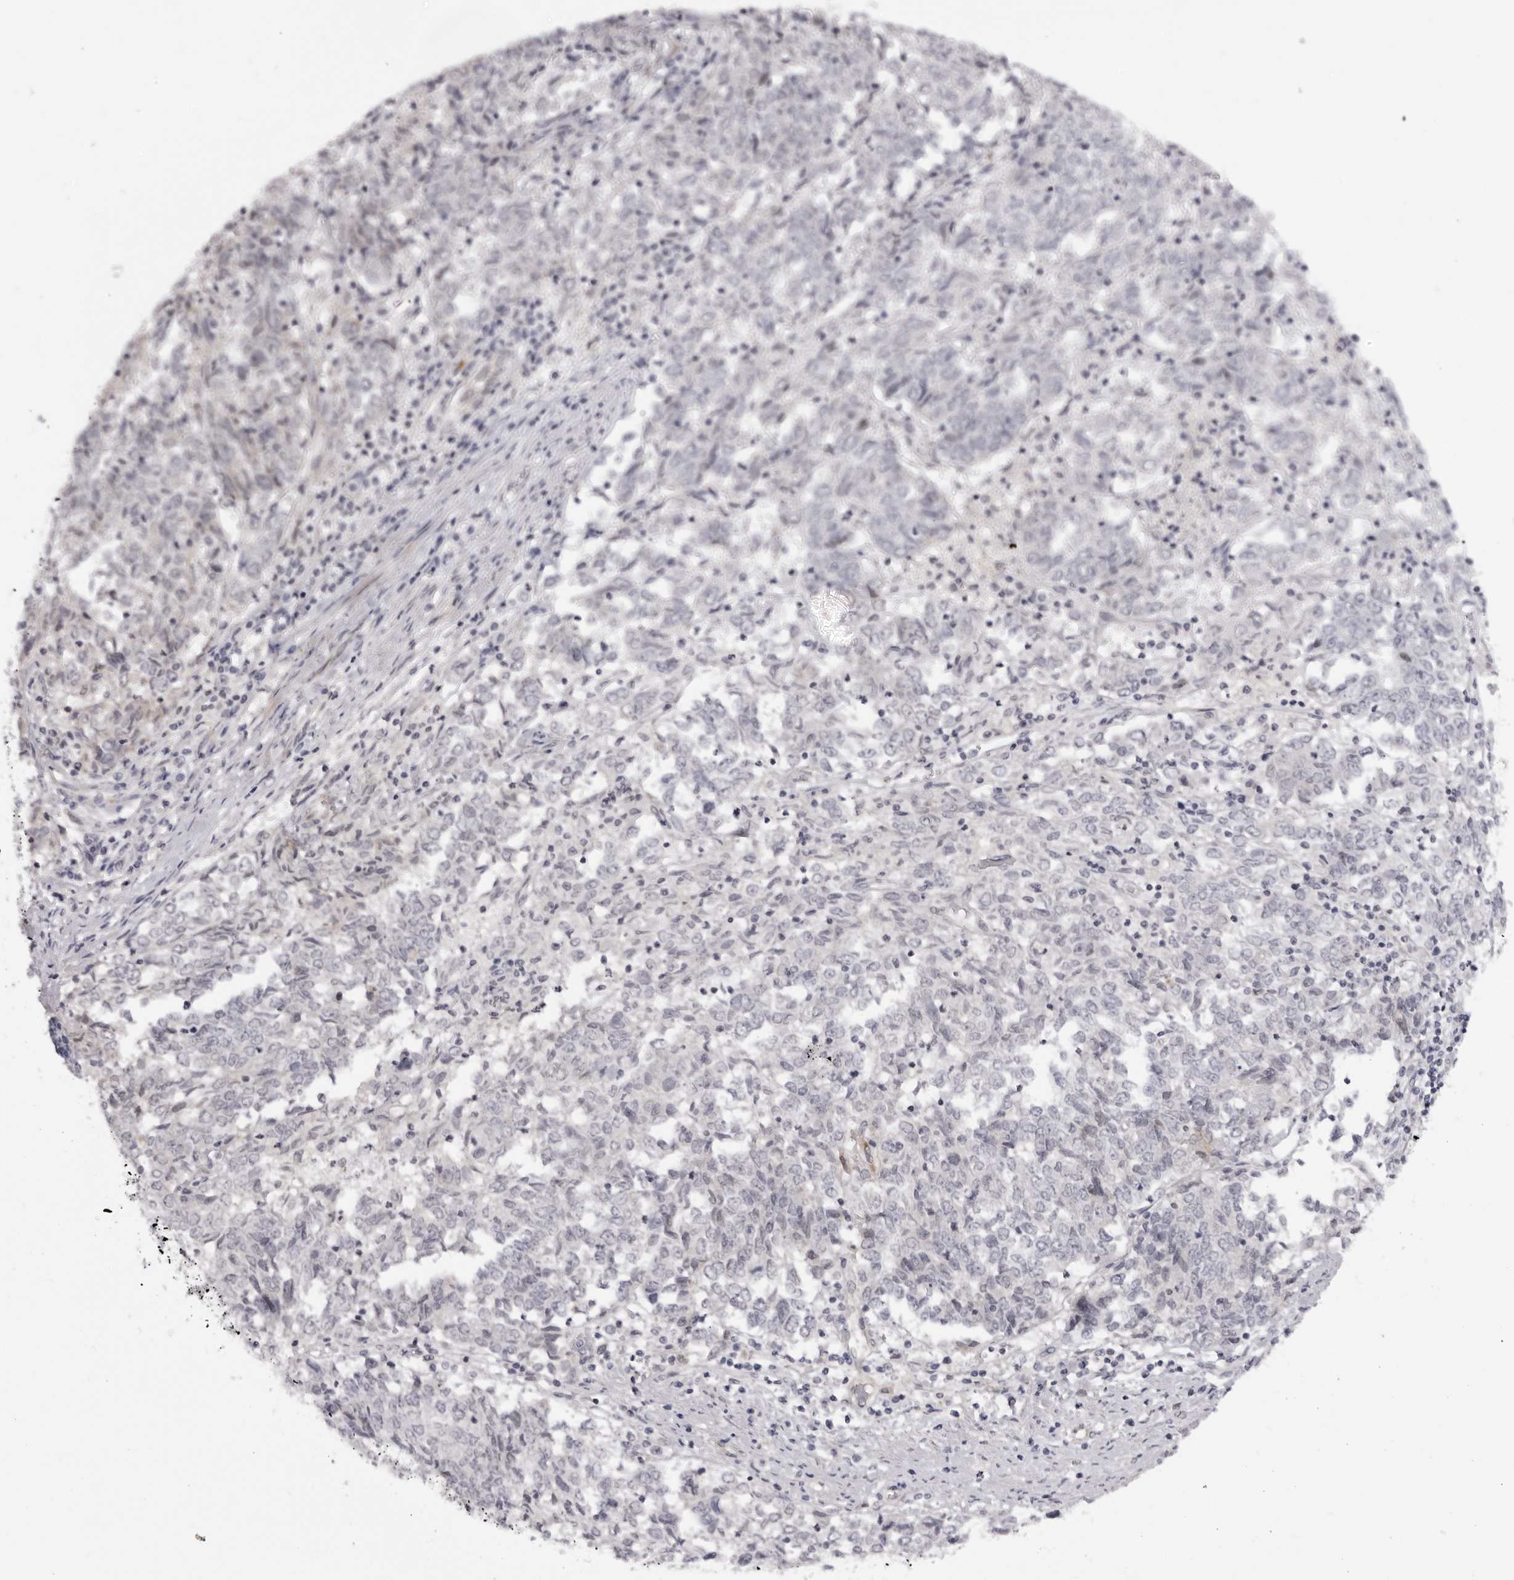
{"staining": {"intensity": "negative", "quantity": "none", "location": "none"}, "tissue": "endometrial cancer", "cell_type": "Tumor cells", "image_type": "cancer", "snomed": [{"axis": "morphology", "description": "Adenocarcinoma, NOS"}, {"axis": "topography", "description": "Endometrium"}], "caption": "Immunohistochemistry (IHC) of human adenocarcinoma (endometrial) demonstrates no staining in tumor cells.", "gene": "SUGCT", "patient": {"sex": "female", "age": 80}}